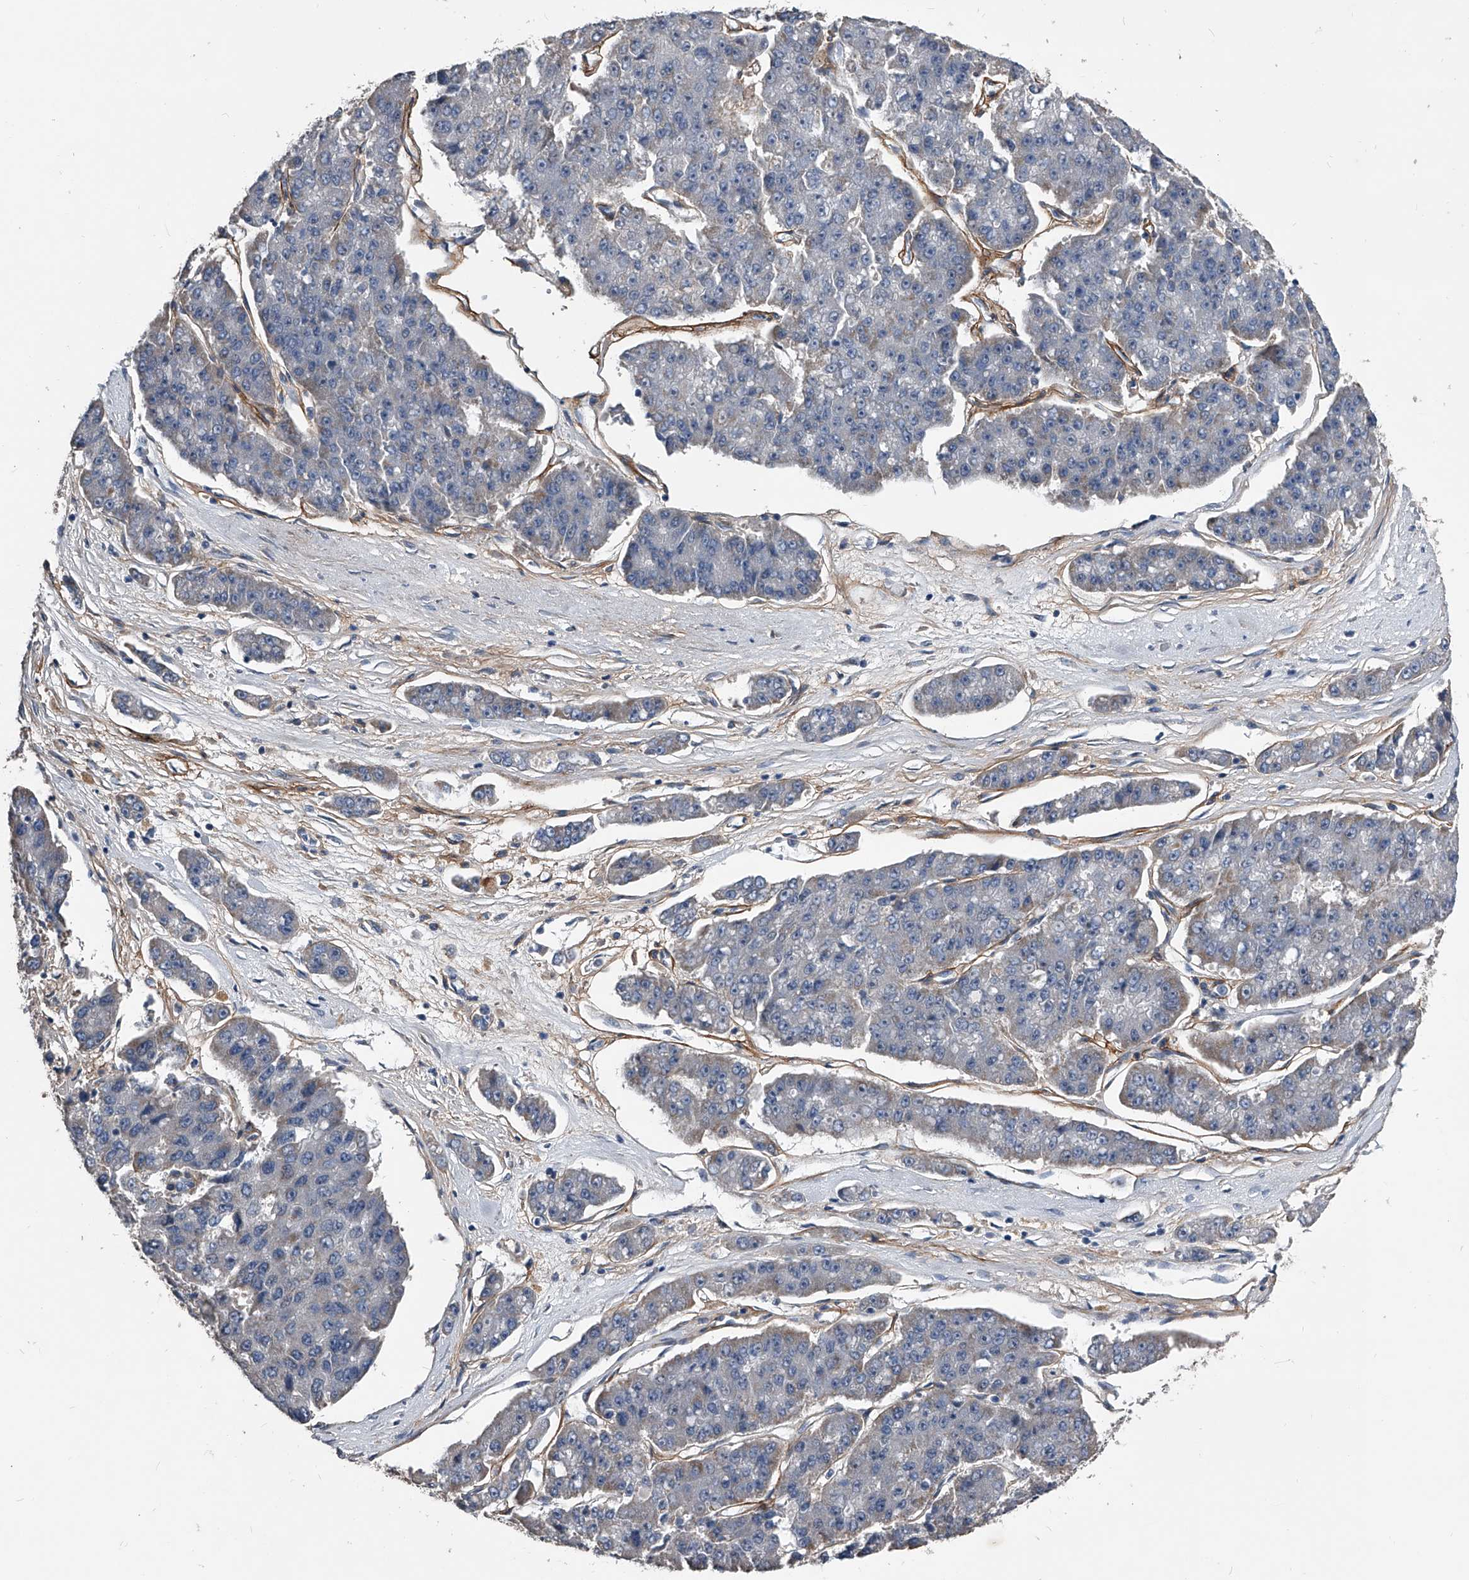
{"staining": {"intensity": "negative", "quantity": "none", "location": "none"}, "tissue": "pancreatic cancer", "cell_type": "Tumor cells", "image_type": "cancer", "snomed": [{"axis": "morphology", "description": "Adenocarcinoma, NOS"}, {"axis": "topography", "description": "Pancreas"}], "caption": "Protein analysis of pancreatic cancer (adenocarcinoma) exhibits no significant expression in tumor cells. Nuclei are stained in blue.", "gene": "PHACTR1", "patient": {"sex": "male", "age": 50}}